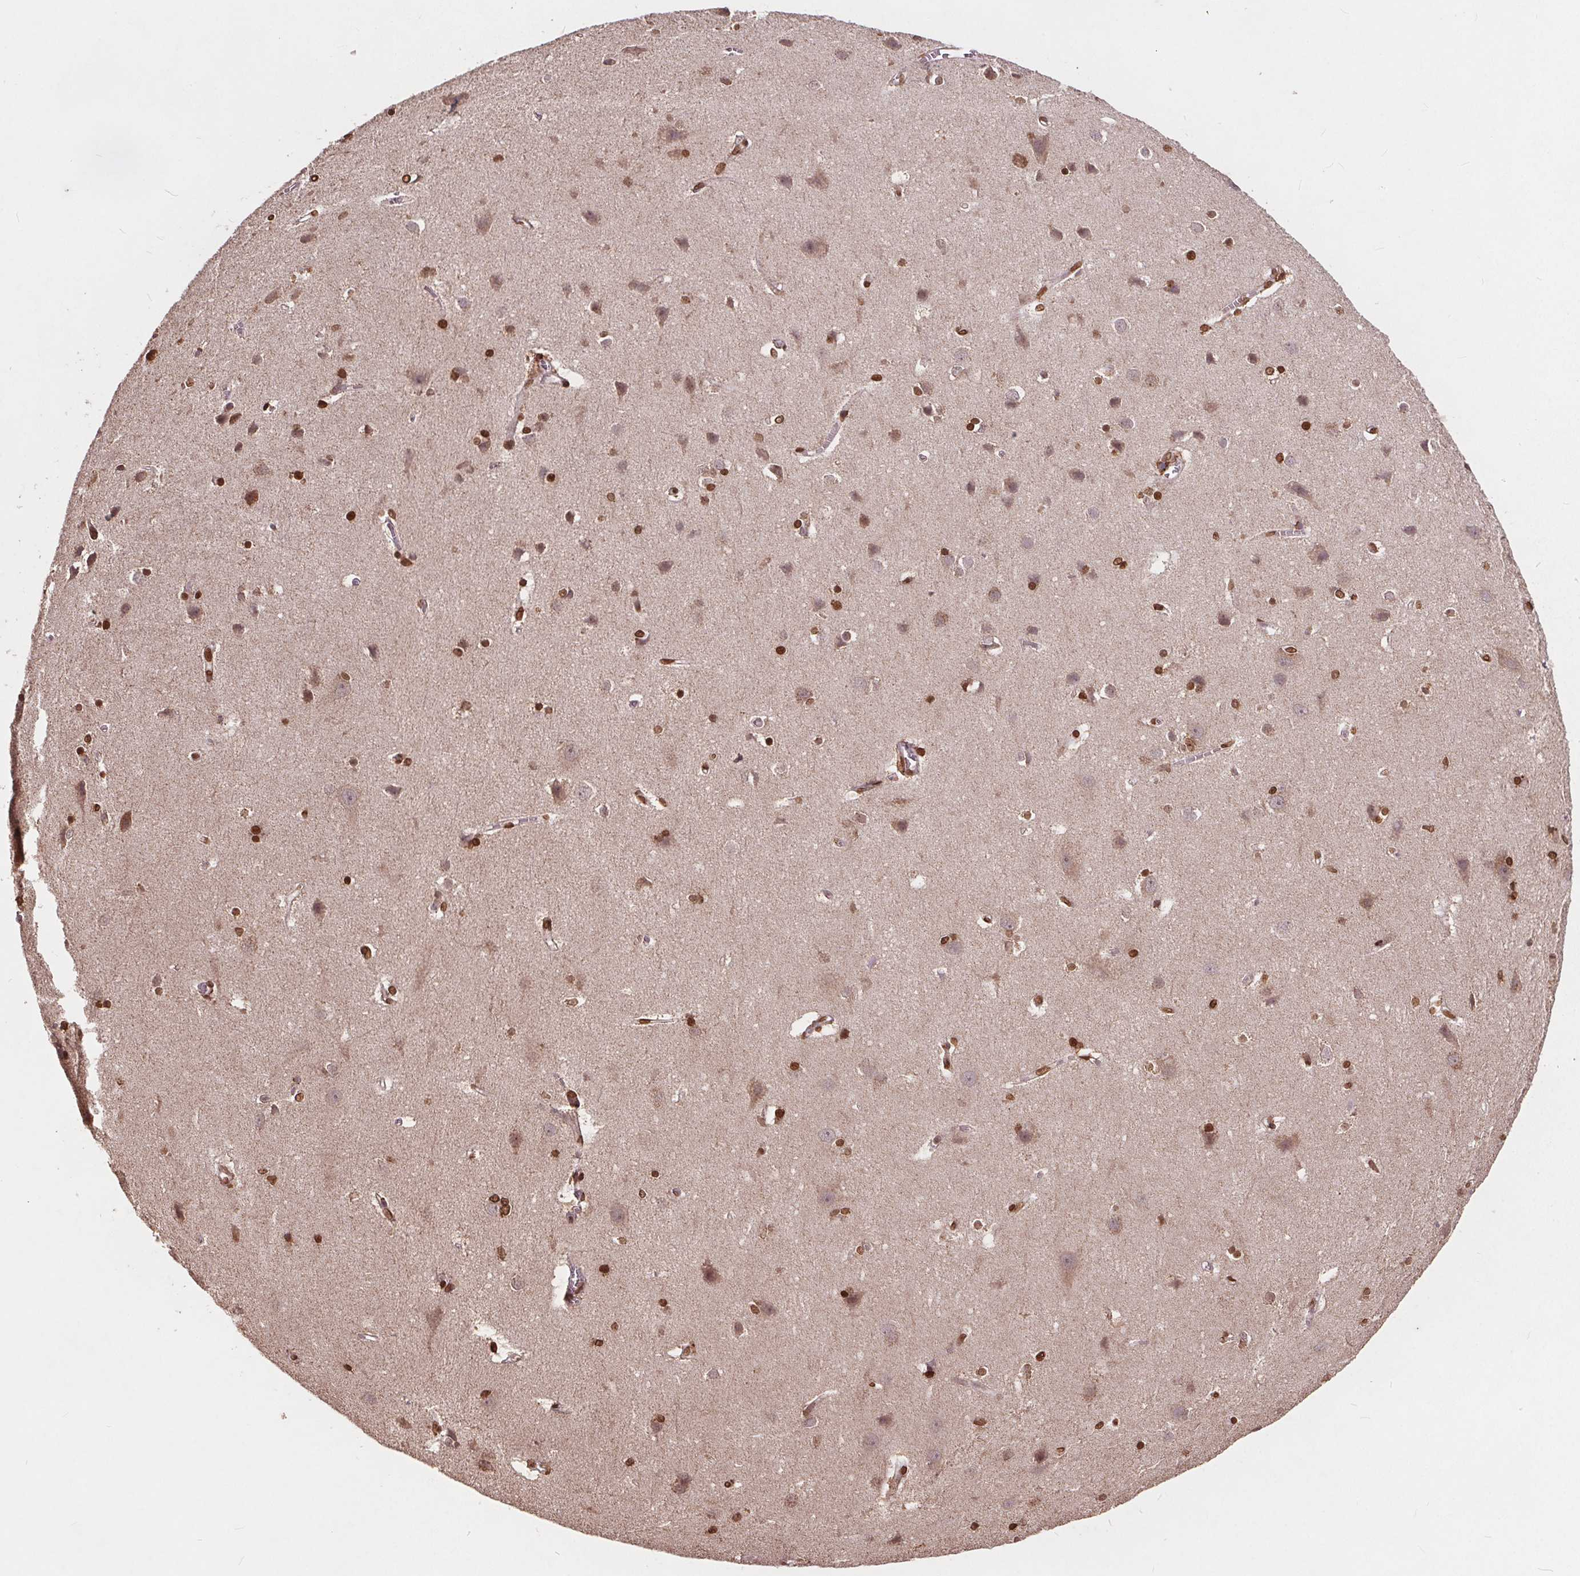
{"staining": {"intensity": "moderate", "quantity": ">75%", "location": "nuclear"}, "tissue": "cerebral cortex", "cell_type": "Endothelial cells", "image_type": "normal", "snomed": [{"axis": "morphology", "description": "Normal tissue, NOS"}, {"axis": "topography", "description": "Cerebral cortex"}], "caption": "This image exhibits benign cerebral cortex stained with IHC to label a protein in brown. The nuclear of endothelial cells show moderate positivity for the protein. Nuclei are counter-stained blue.", "gene": "HIF1AN", "patient": {"sex": "male", "age": 37}}